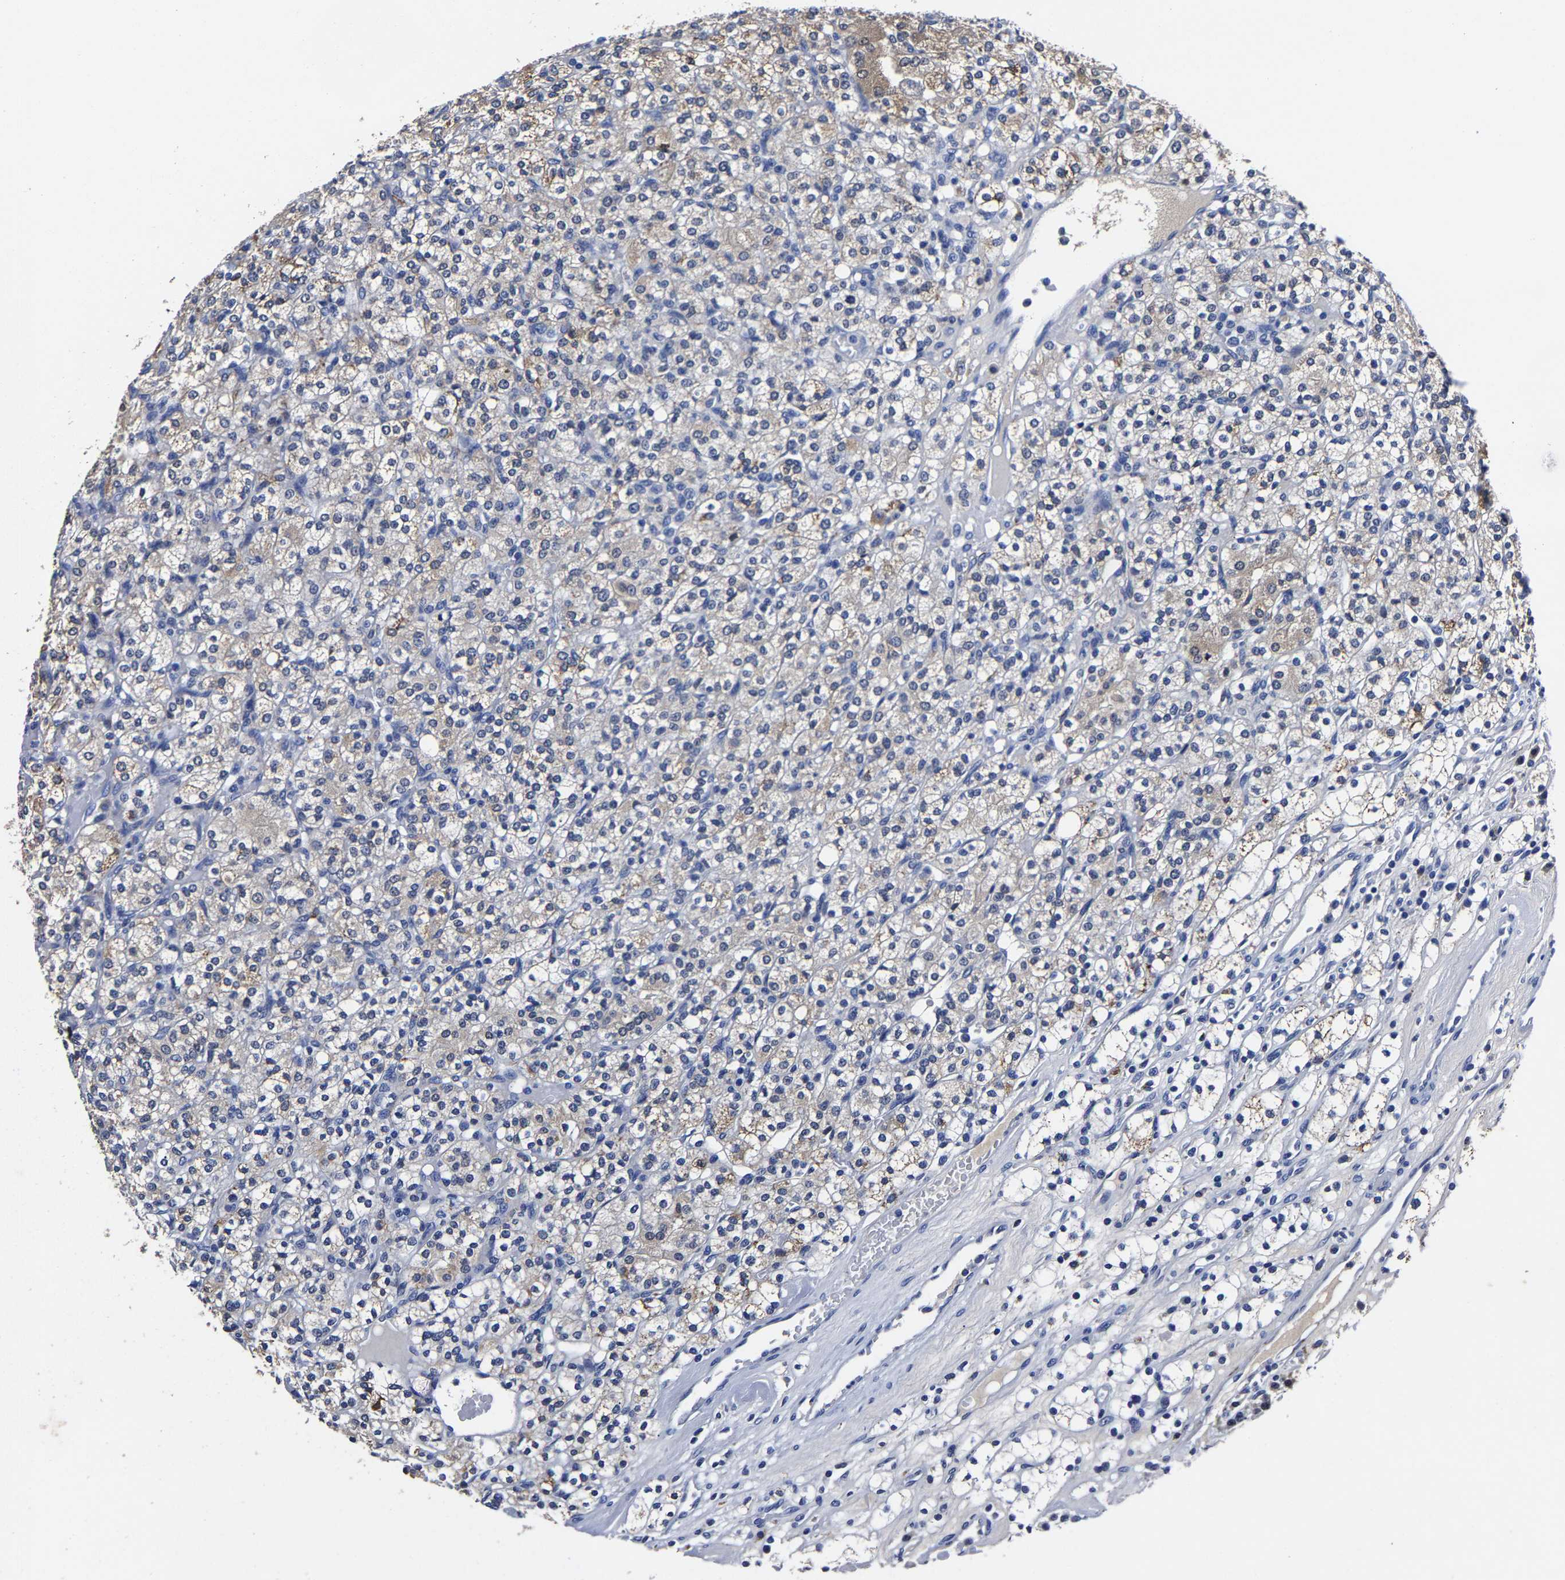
{"staining": {"intensity": "weak", "quantity": "<25%", "location": "cytoplasmic/membranous"}, "tissue": "renal cancer", "cell_type": "Tumor cells", "image_type": "cancer", "snomed": [{"axis": "morphology", "description": "Adenocarcinoma, NOS"}, {"axis": "topography", "description": "Kidney"}], "caption": "DAB (3,3'-diaminobenzidine) immunohistochemical staining of human renal adenocarcinoma exhibits no significant expression in tumor cells.", "gene": "PSPH", "patient": {"sex": "male", "age": 77}}